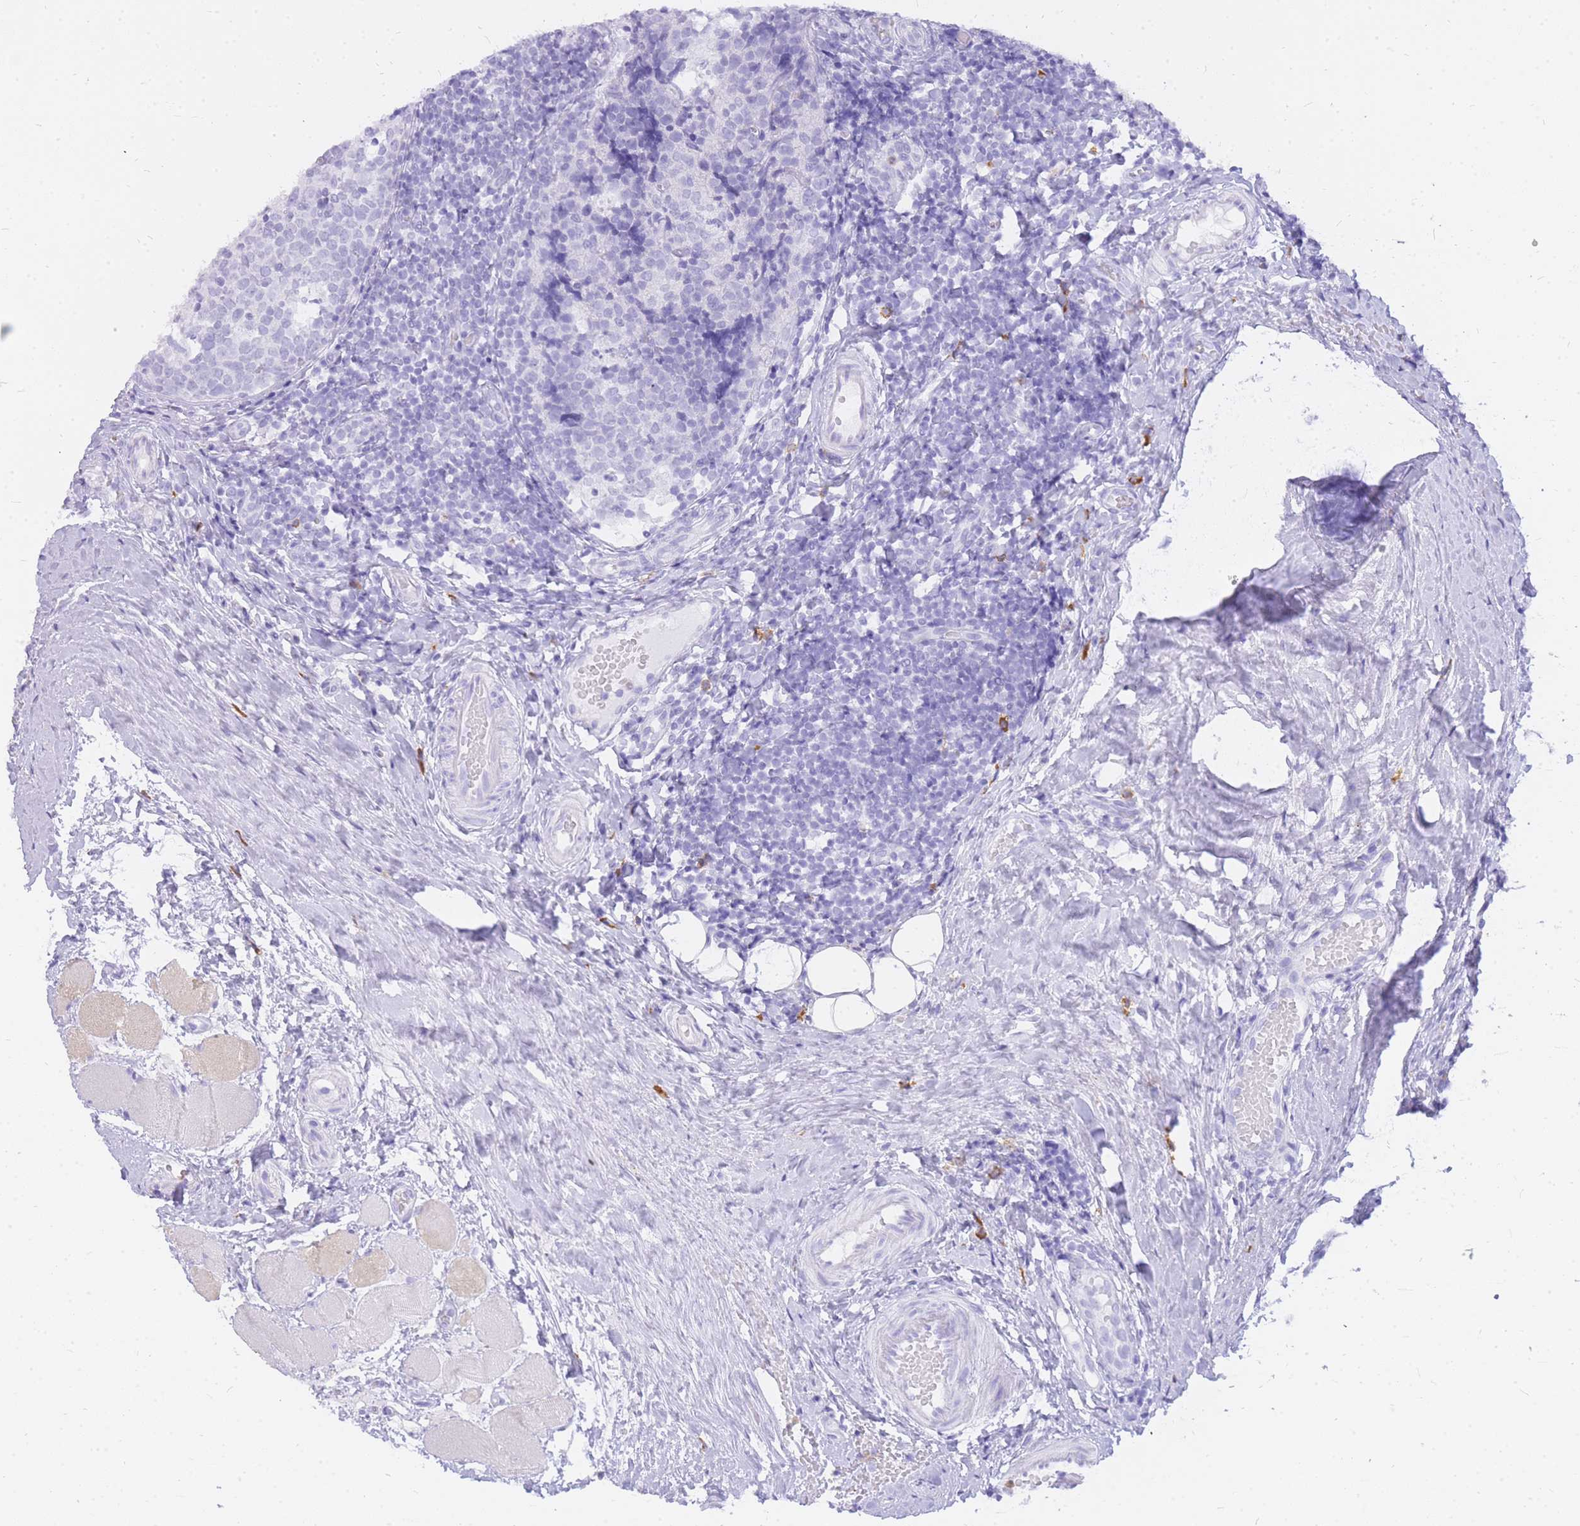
{"staining": {"intensity": "negative", "quantity": "none", "location": "none"}, "tissue": "tonsil", "cell_type": "Germinal center cells", "image_type": "normal", "snomed": [{"axis": "morphology", "description": "Normal tissue, NOS"}, {"axis": "topography", "description": "Tonsil"}], "caption": "The micrograph demonstrates no significant expression in germinal center cells of tonsil.", "gene": "HERC1", "patient": {"sex": "female", "age": 19}}